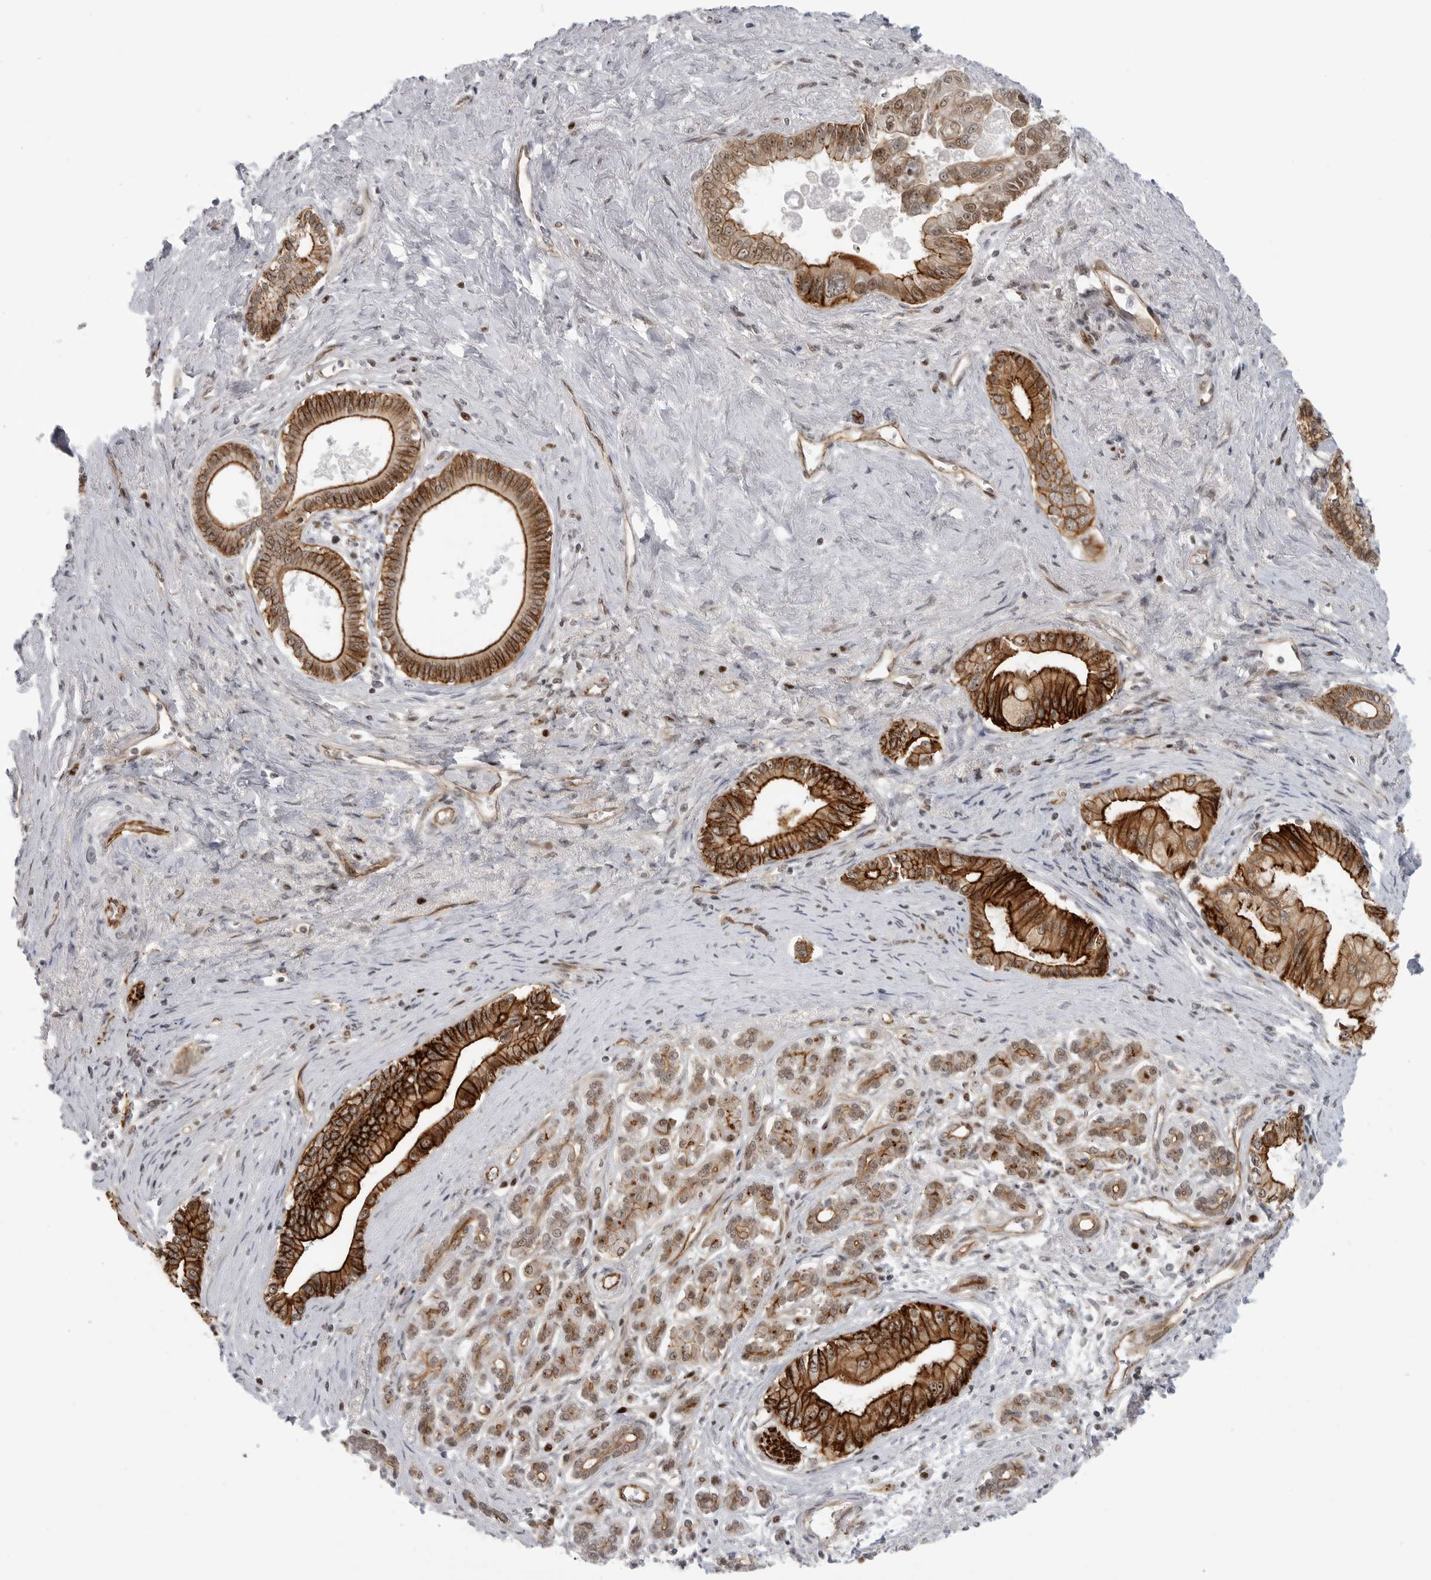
{"staining": {"intensity": "strong", "quantity": ">75%", "location": "cytoplasmic/membranous,nuclear"}, "tissue": "pancreatic cancer", "cell_type": "Tumor cells", "image_type": "cancer", "snomed": [{"axis": "morphology", "description": "Adenocarcinoma, NOS"}, {"axis": "topography", "description": "Pancreas"}], "caption": "Protein expression analysis of human pancreatic cancer reveals strong cytoplasmic/membranous and nuclear expression in approximately >75% of tumor cells. (DAB (3,3'-diaminobenzidine) = brown stain, brightfield microscopy at high magnification).", "gene": "CEP295NL", "patient": {"sex": "male", "age": 78}}